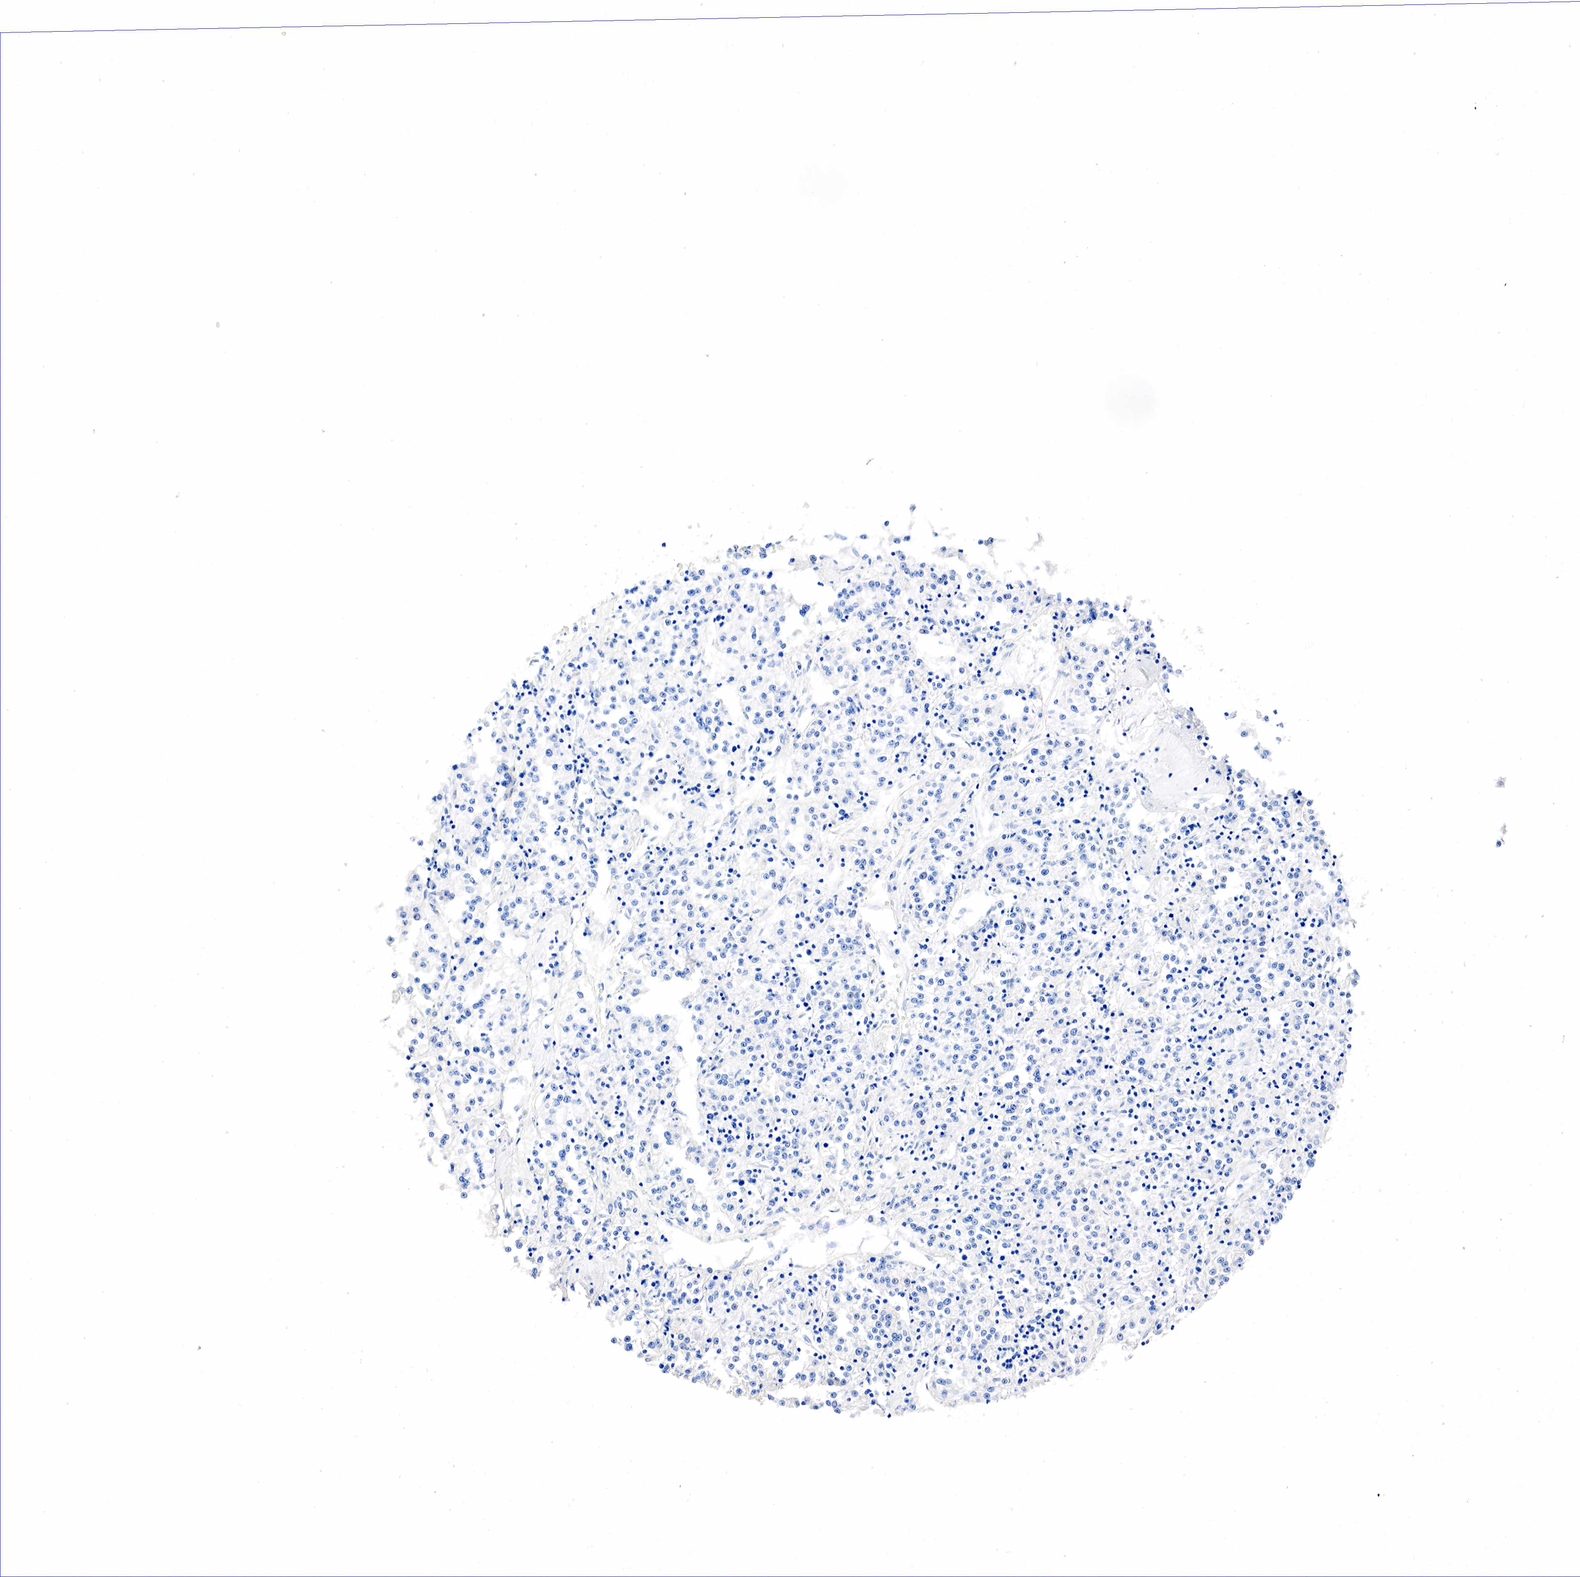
{"staining": {"intensity": "negative", "quantity": "none", "location": "none"}, "tissue": "renal cancer", "cell_type": "Tumor cells", "image_type": "cancer", "snomed": [{"axis": "morphology", "description": "Adenocarcinoma, NOS"}, {"axis": "topography", "description": "Kidney"}], "caption": "Protein analysis of renal cancer shows no significant staining in tumor cells.", "gene": "SST", "patient": {"sex": "female", "age": 76}}